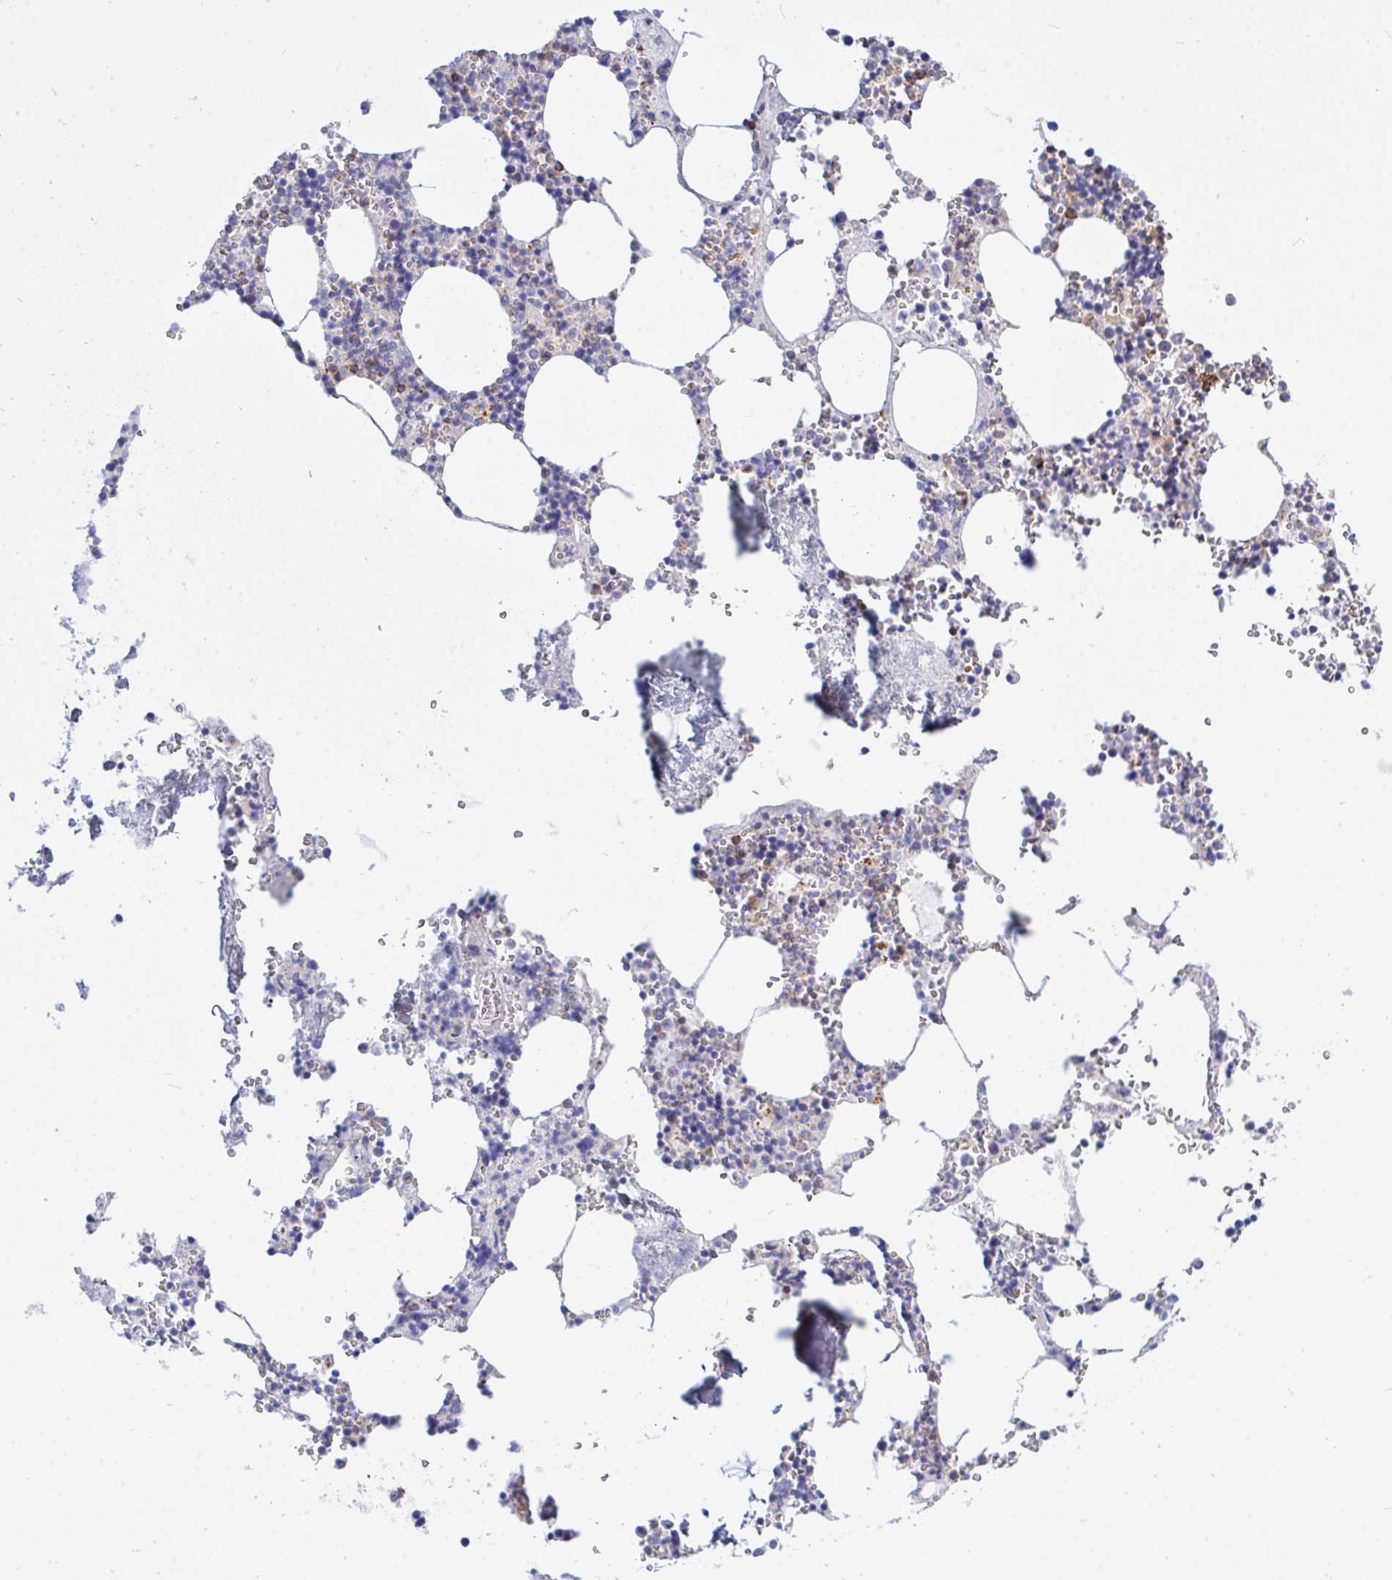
{"staining": {"intensity": "negative", "quantity": "none", "location": "none"}, "tissue": "bone marrow", "cell_type": "Hematopoietic cells", "image_type": "normal", "snomed": [{"axis": "morphology", "description": "Normal tissue, NOS"}, {"axis": "topography", "description": "Bone marrow"}], "caption": "Bone marrow stained for a protein using immunohistochemistry displays no expression hematopoietic cells.", "gene": "FRMD3", "patient": {"sex": "male", "age": 54}}